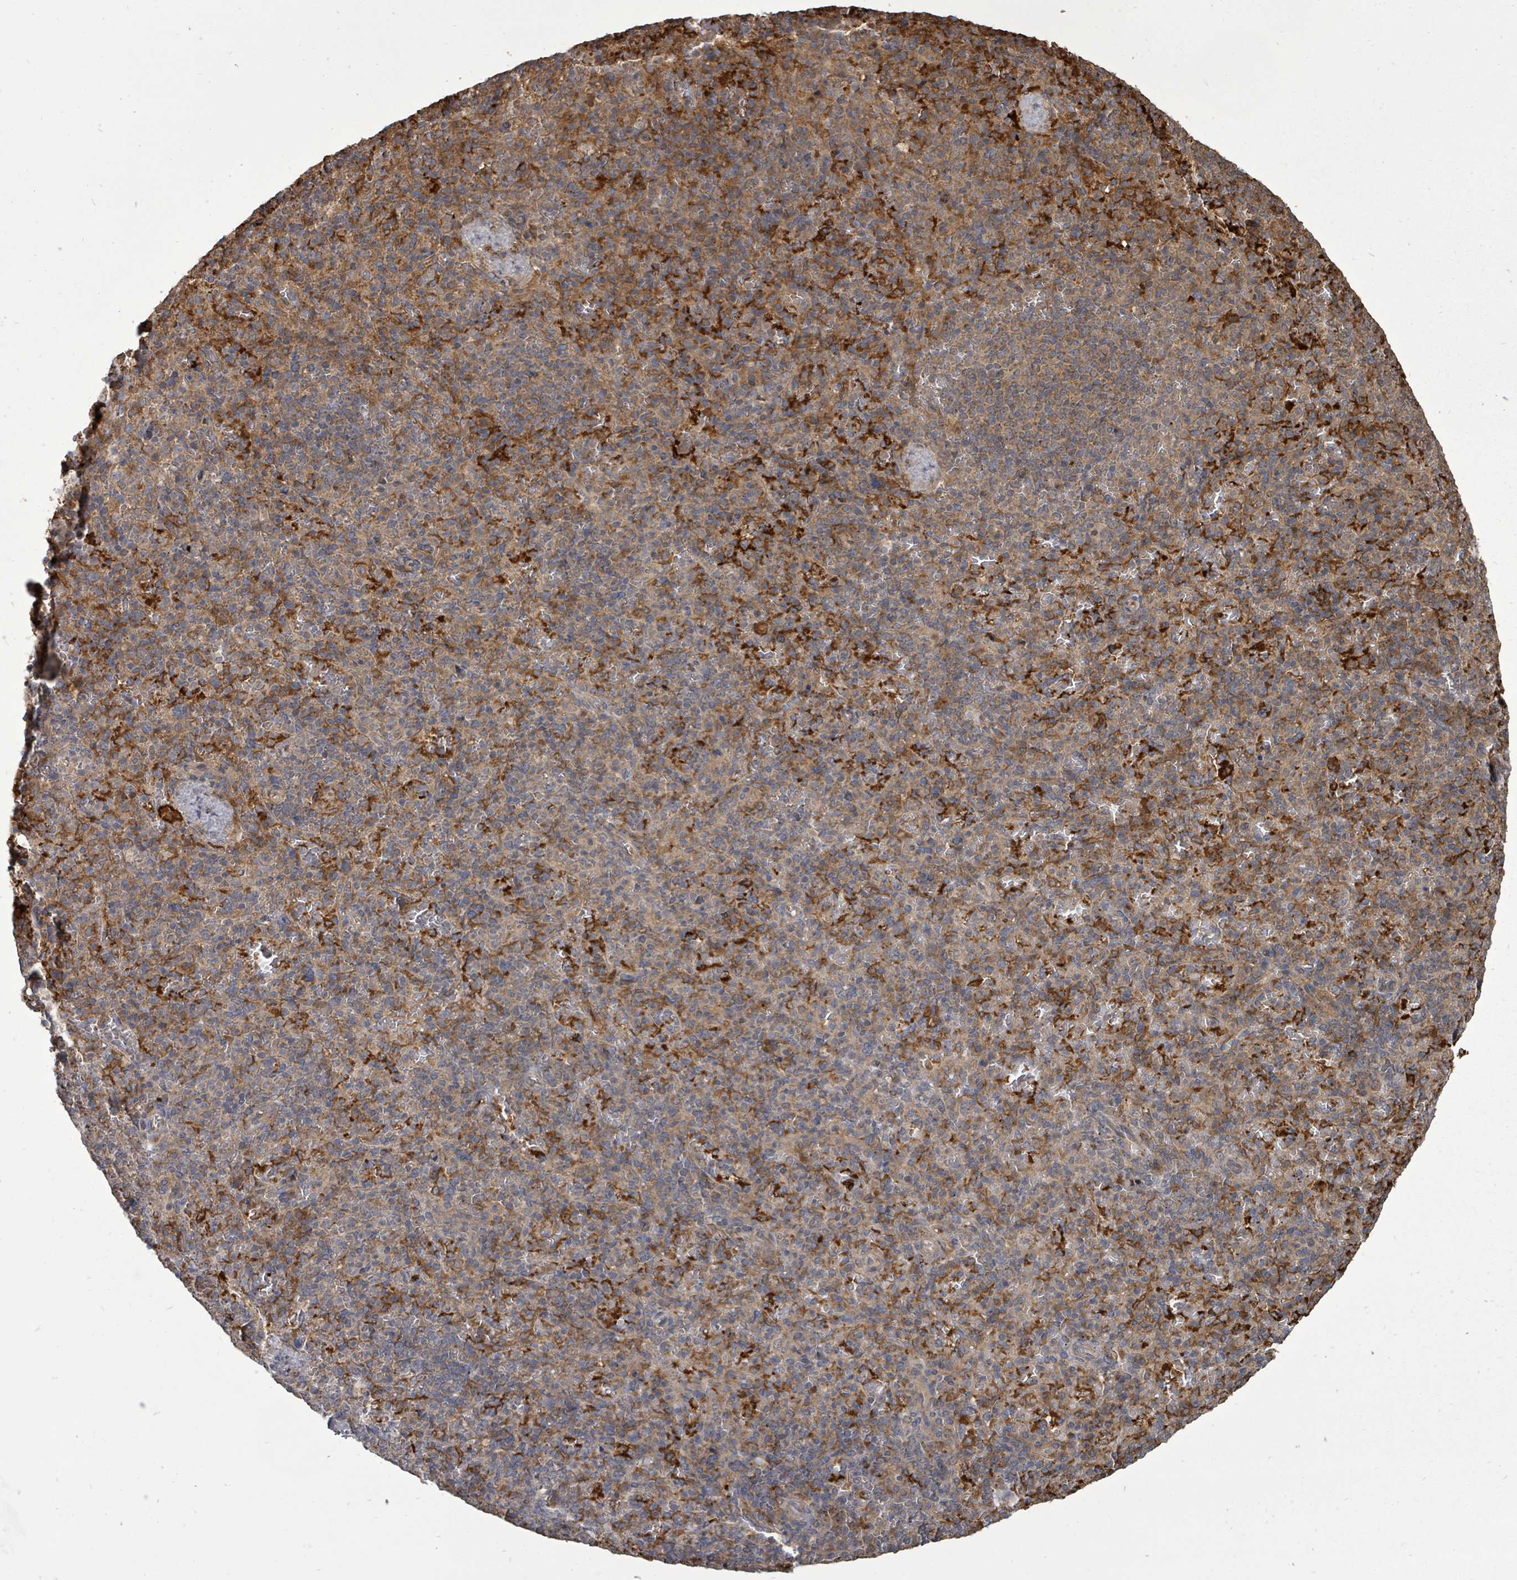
{"staining": {"intensity": "weak", "quantity": "25%-75%", "location": "cytoplasmic/membranous"}, "tissue": "spleen", "cell_type": "Cells in red pulp", "image_type": "normal", "snomed": [{"axis": "morphology", "description": "Normal tissue, NOS"}, {"axis": "topography", "description": "Spleen"}], "caption": "Immunohistochemistry micrograph of unremarkable spleen: spleen stained using immunohistochemistry (IHC) exhibits low levels of weak protein expression localized specifically in the cytoplasmic/membranous of cells in red pulp, appearing as a cytoplasmic/membranous brown color.", "gene": "EIF3CL", "patient": {"sex": "female", "age": 74}}